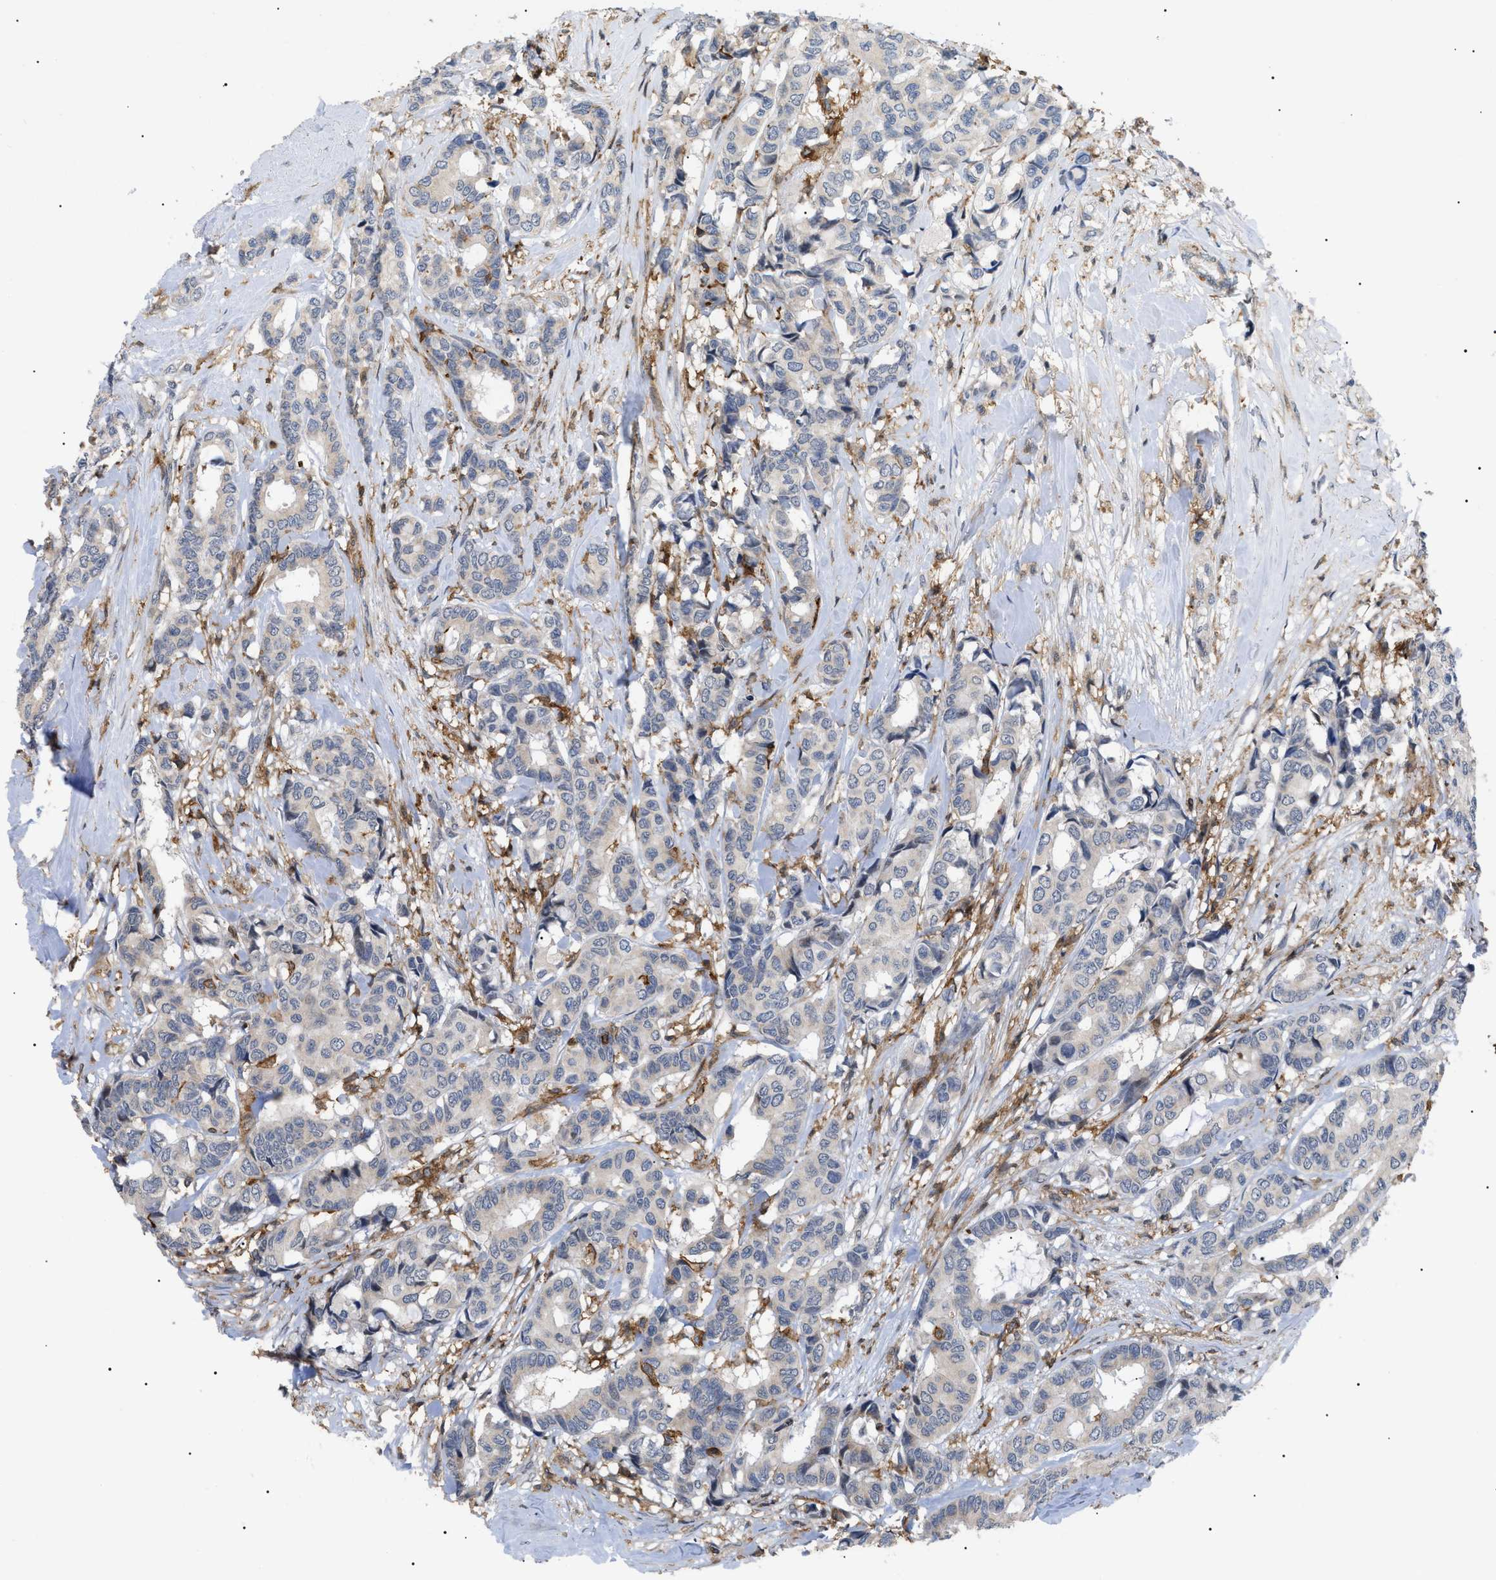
{"staining": {"intensity": "weak", "quantity": "<25%", "location": "cytoplasmic/membranous"}, "tissue": "breast cancer", "cell_type": "Tumor cells", "image_type": "cancer", "snomed": [{"axis": "morphology", "description": "Duct carcinoma"}, {"axis": "topography", "description": "Breast"}], "caption": "This is an IHC image of intraductal carcinoma (breast). There is no positivity in tumor cells.", "gene": "CD300A", "patient": {"sex": "female", "age": 87}}